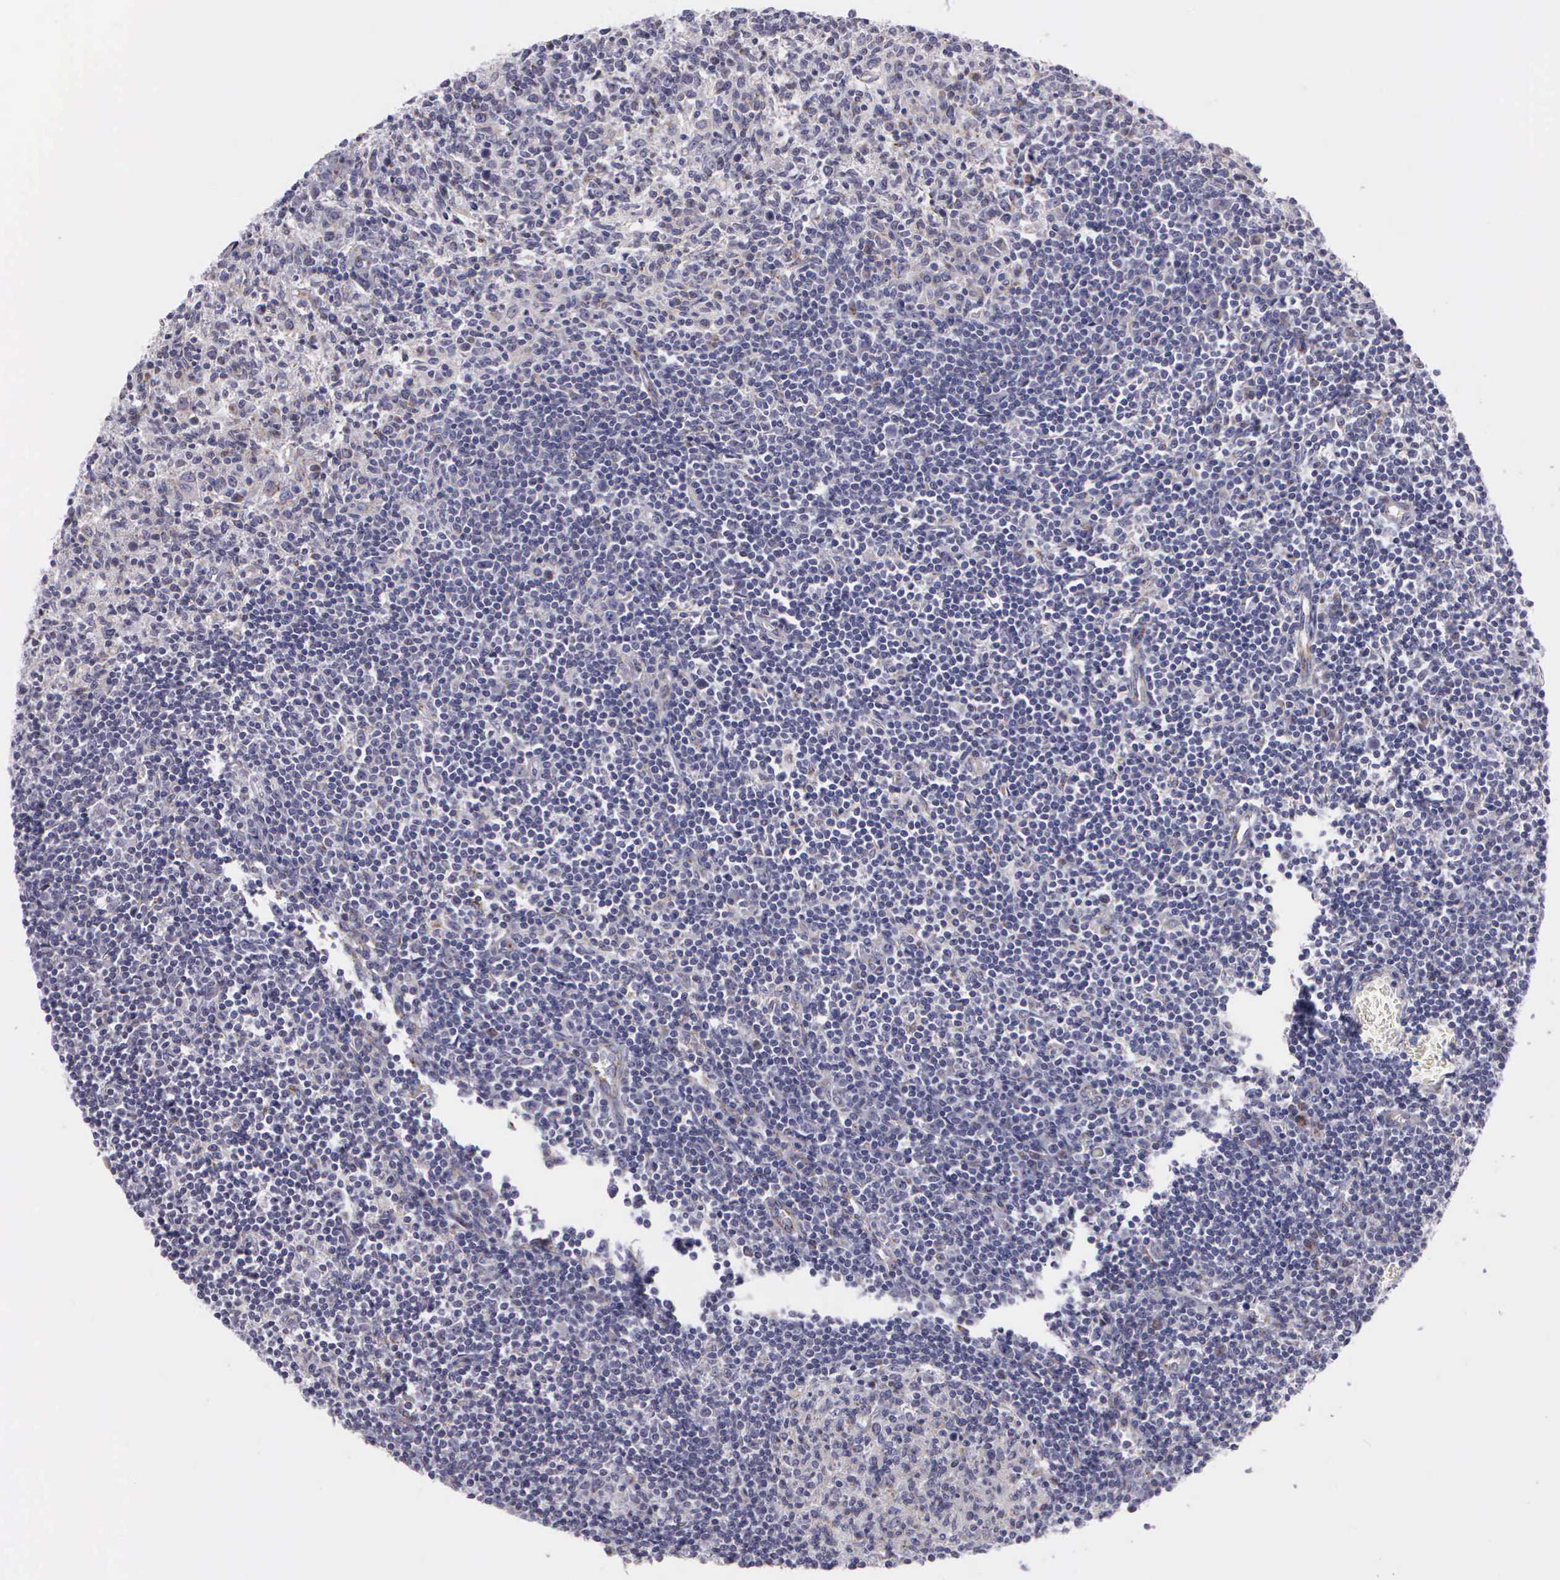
{"staining": {"intensity": "negative", "quantity": "none", "location": "none"}, "tissue": "lymph node", "cell_type": "Germinal center cells", "image_type": "normal", "snomed": [{"axis": "morphology", "description": "Normal tissue, NOS"}, {"axis": "topography", "description": "Lymph node"}], "caption": "This is an IHC micrograph of normal lymph node. There is no expression in germinal center cells.", "gene": "SYNJ2BP", "patient": {"sex": "female", "age": 55}}